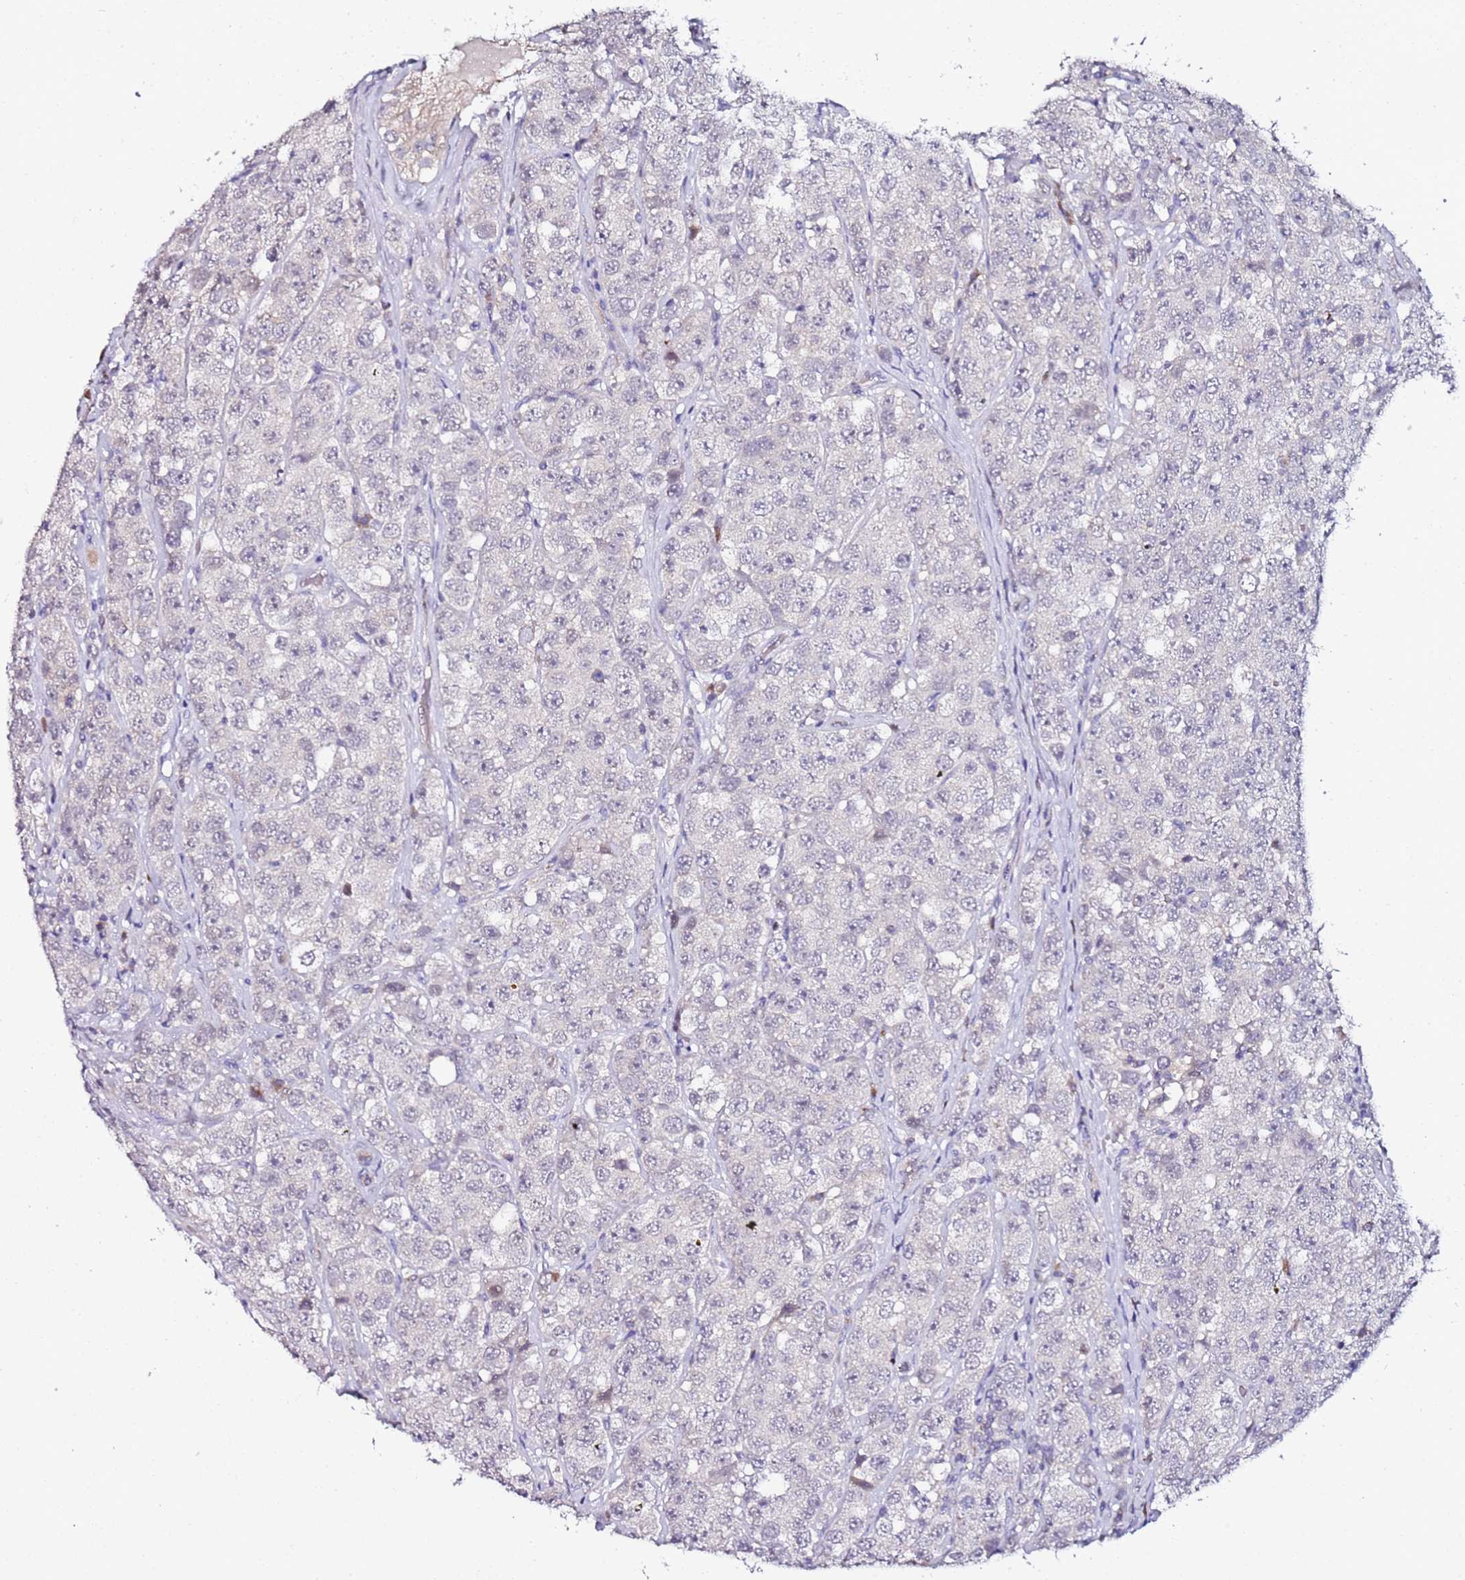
{"staining": {"intensity": "negative", "quantity": "none", "location": "none"}, "tissue": "testis cancer", "cell_type": "Tumor cells", "image_type": "cancer", "snomed": [{"axis": "morphology", "description": "Seminoma, NOS"}, {"axis": "topography", "description": "Testis"}], "caption": "There is no significant staining in tumor cells of testis cancer. (DAB (3,3'-diaminobenzidine) immunohistochemistry, high magnification).", "gene": "SRRM5", "patient": {"sex": "male", "age": 28}}